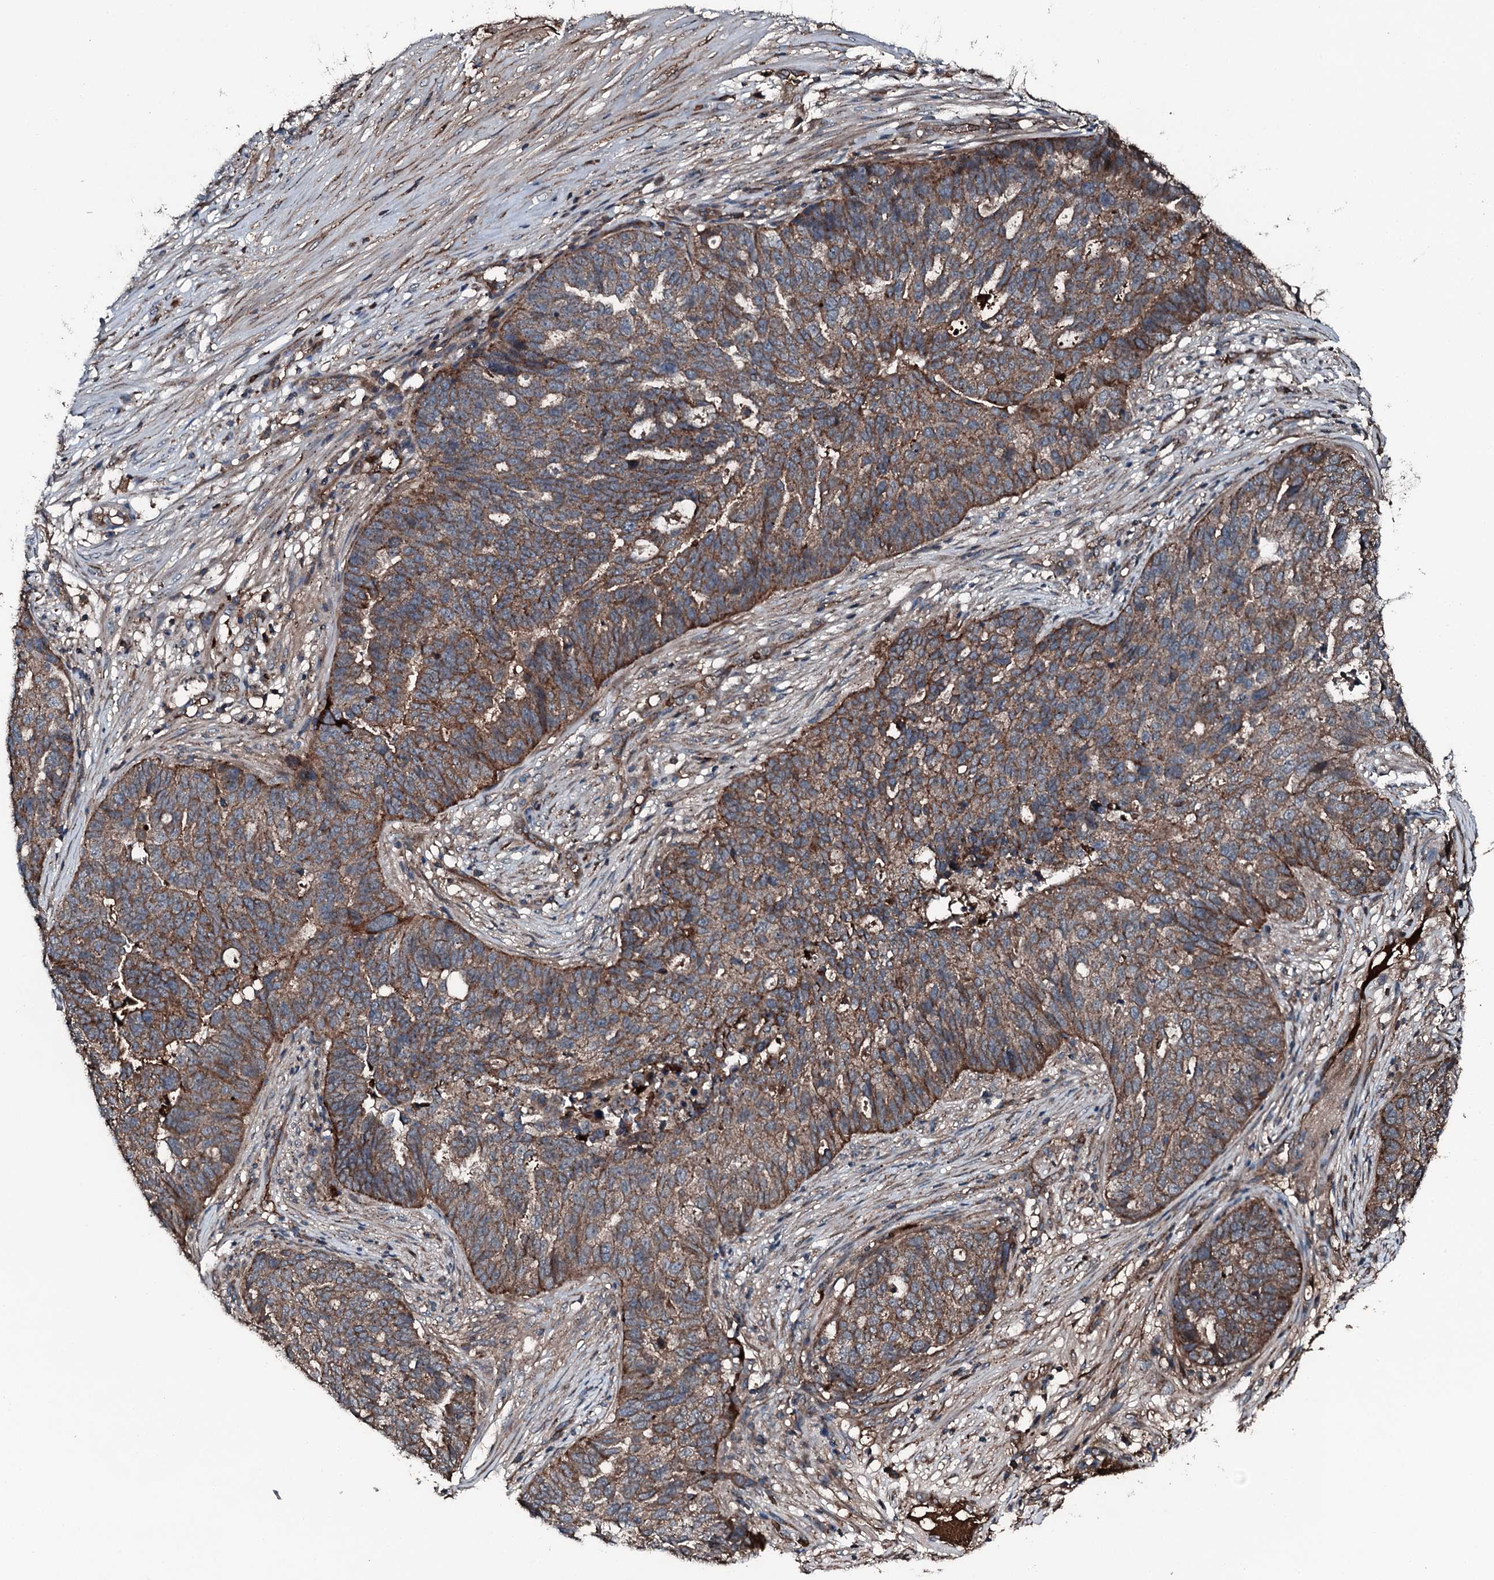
{"staining": {"intensity": "moderate", "quantity": ">75%", "location": "cytoplasmic/membranous"}, "tissue": "ovarian cancer", "cell_type": "Tumor cells", "image_type": "cancer", "snomed": [{"axis": "morphology", "description": "Cystadenocarcinoma, serous, NOS"}, {"axis": "topography", "description": "Ovary"}], "caption": "IHC histopathology image of neoplastic tissue: ovarian cancer (serous cystadenocarcinoma) stained using immunohistochemistry (IHC) displays medium levels of moderate protein expression localized specifically in the cytoplasmic/membranous of tumor cells, appearing as a cytoplasmic/membranous brown color.", "gene": "TRIM7", "patient": {"sex": "female", "age": 59}}